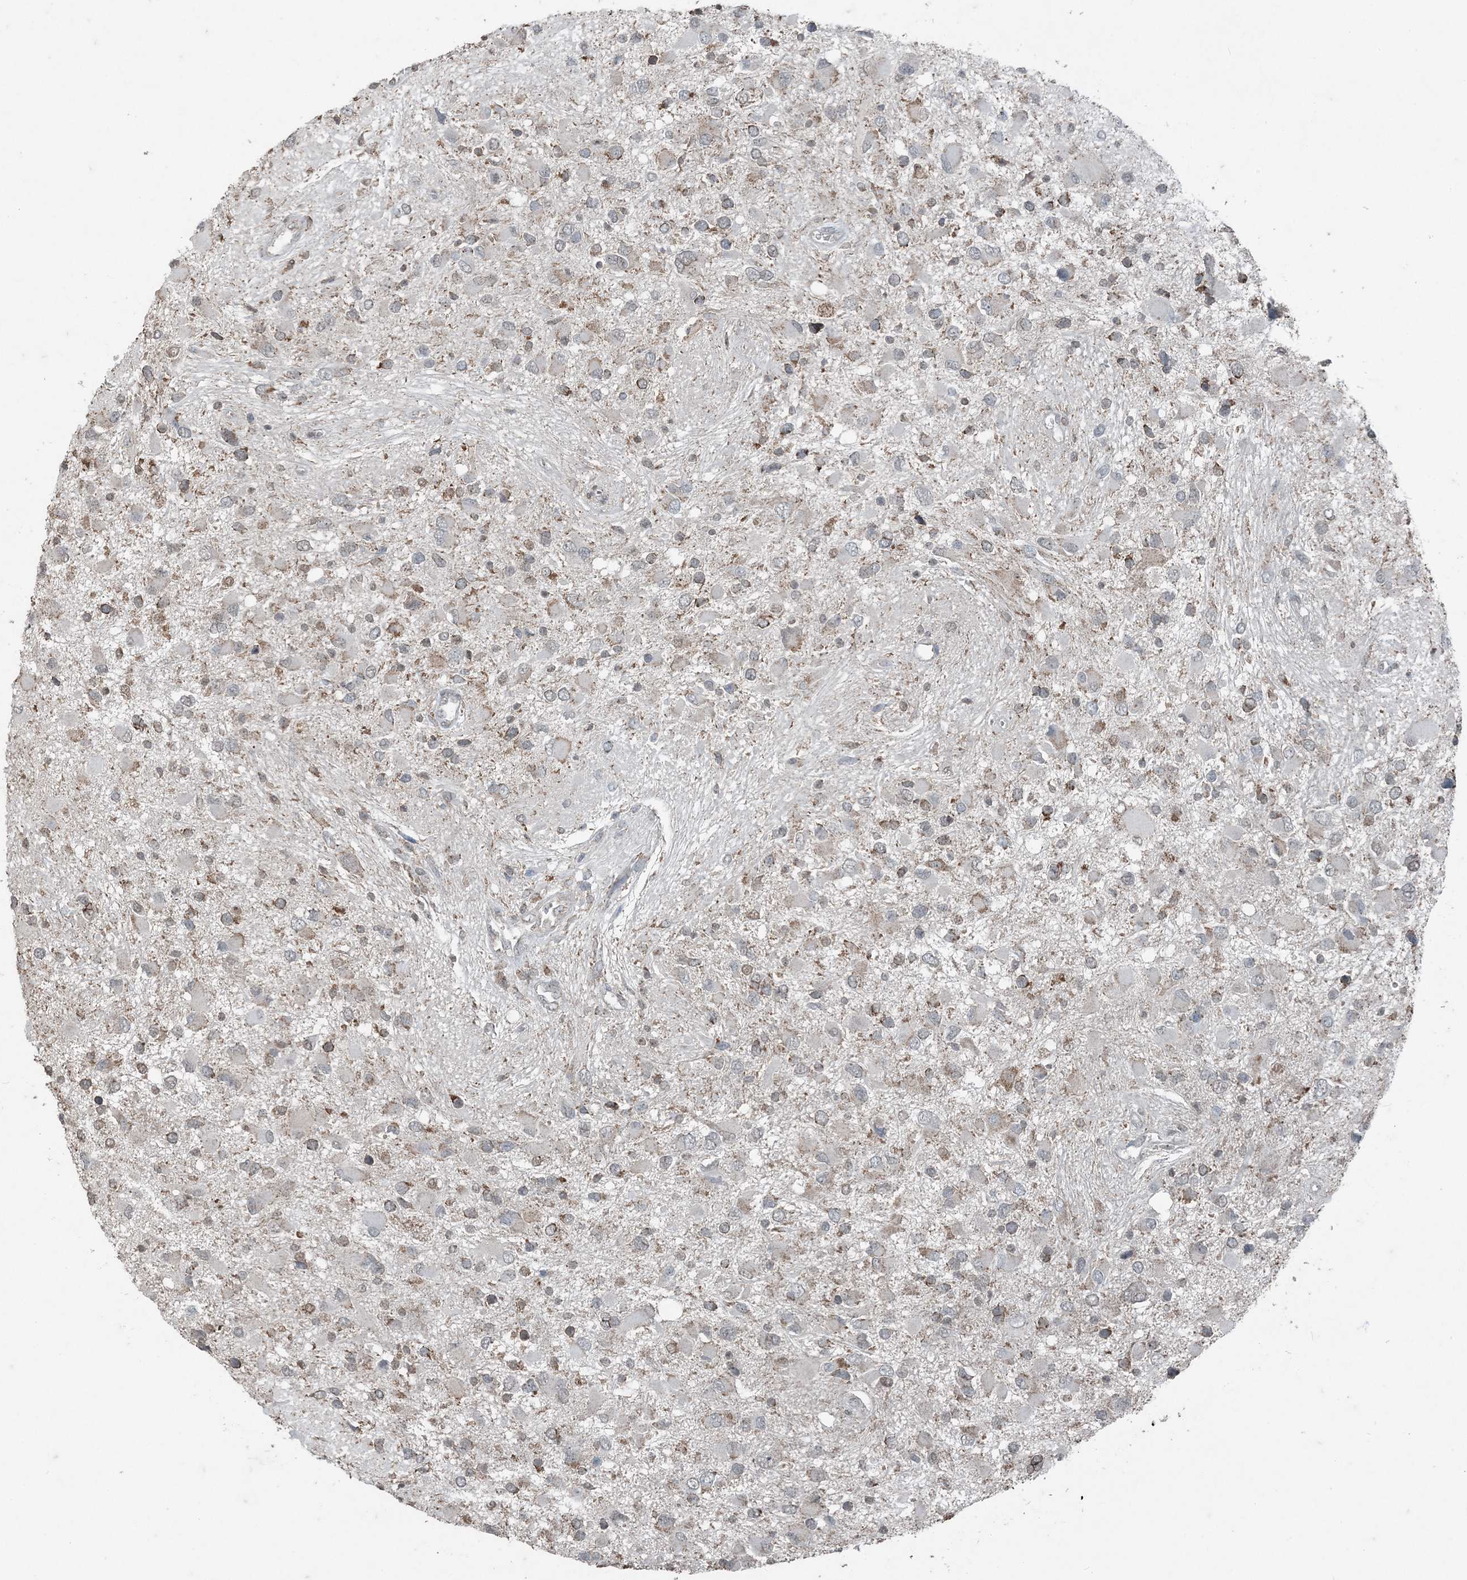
{"staining": {"intensity": "moderate", "quantity": "<25%", "location": "cytoplasmic/membranous"}, "tissue": "glioma", "cell_type": "Tumor cells", "image_type": "cancer", "snomed": [{"axis": "morphology", "description": "Glioma, malignant, High grade"}, {"axis": "topography", "description": "Brain"}], "caption": "Glioma stained with a brown dye displays moderate cytoplasmic/membranous positive staining in about <25% of tumor cells.", "gene": "GNL1", "patient": {"sex": "male", "age": 53}}